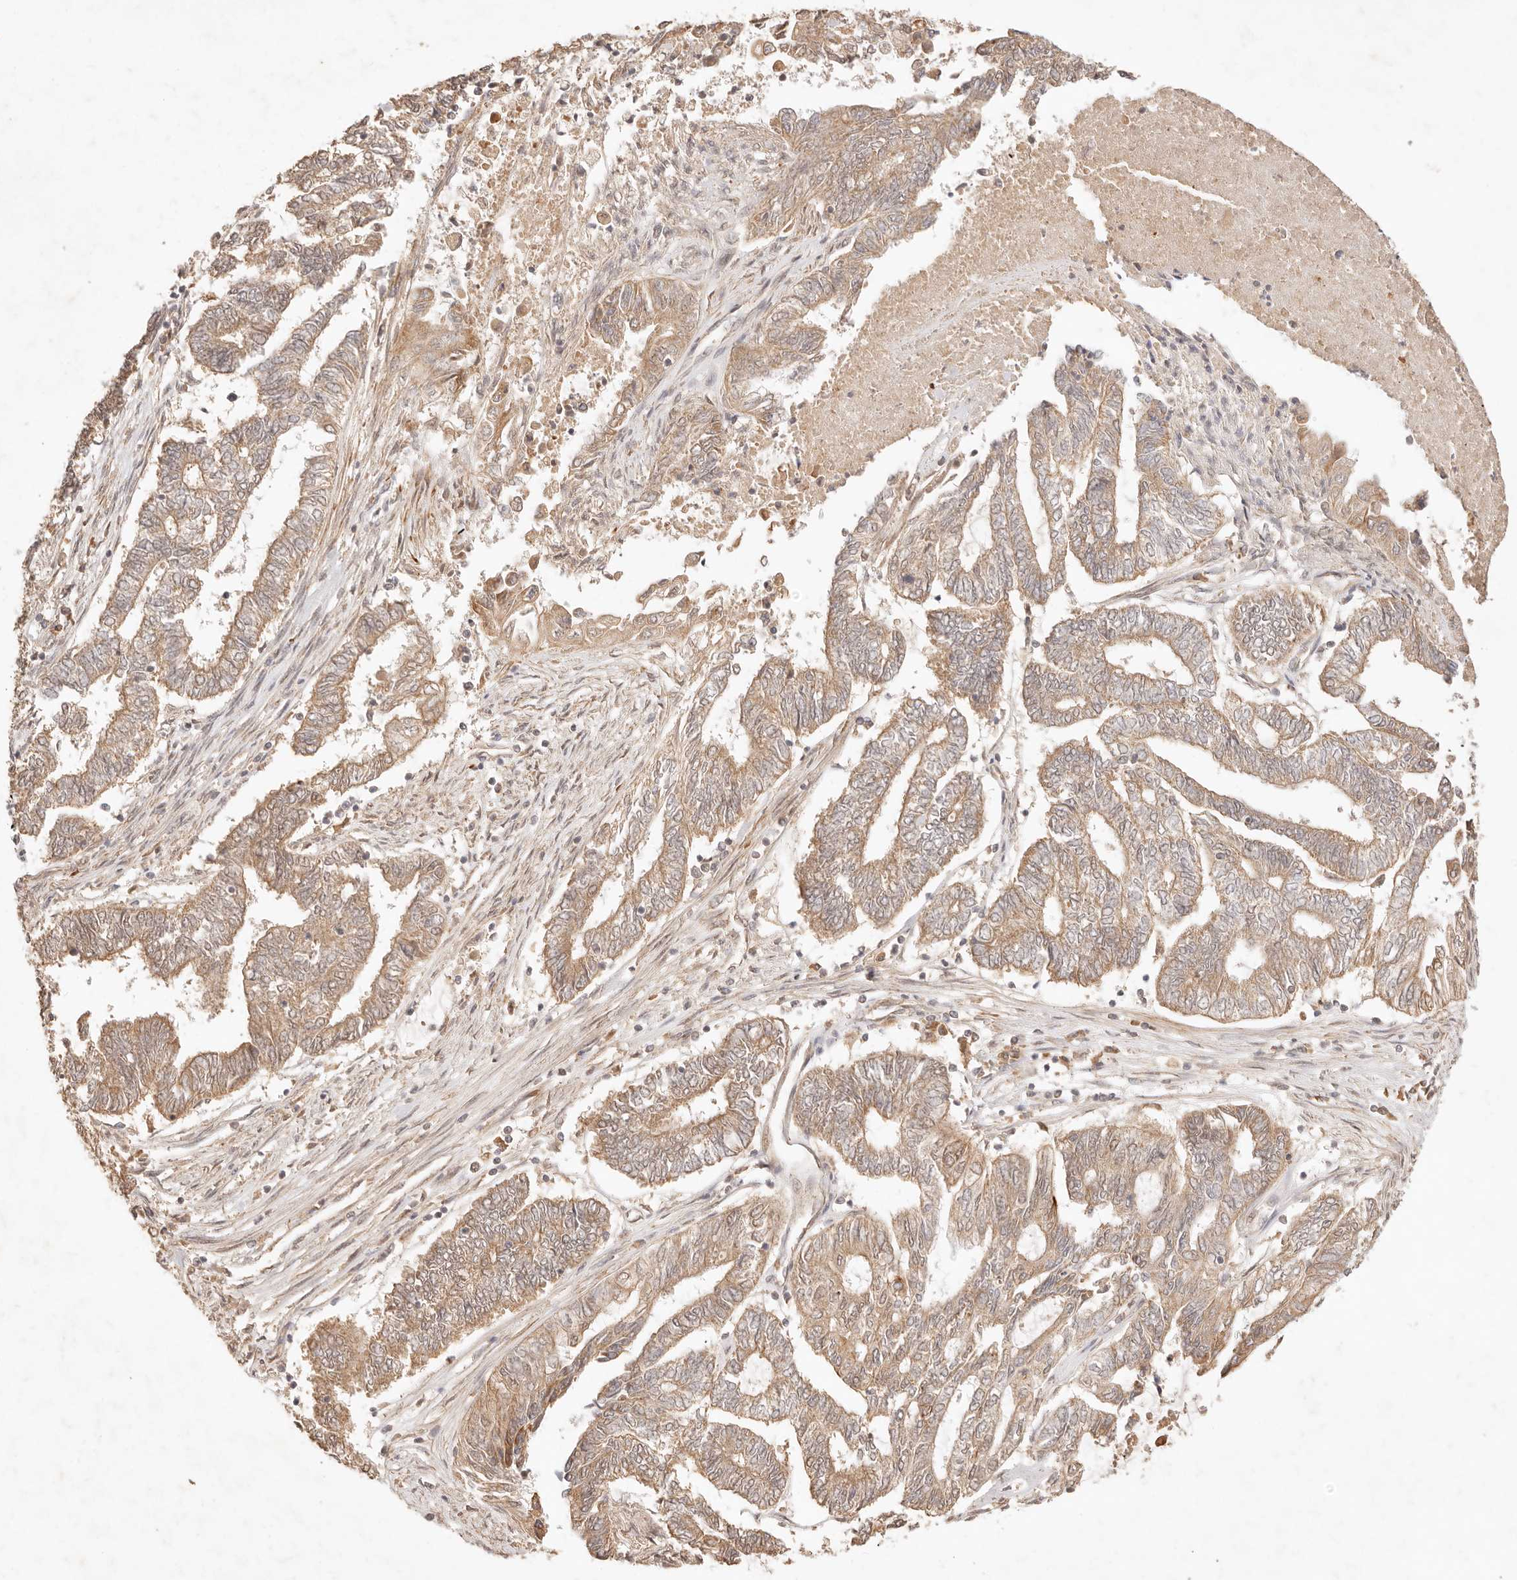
{"staining": {"intensity": "moderate", "quantity": ">75%", "location": "cytoplasmic/membranous"}, "tissue": "endometrial cancer", "cell_type": "Tumor cells", "image_type": "cancer", "snomed": [{"axis": "morphology", "description": "Adenocarcinoma, NOS"}, {"axis": "topography", "description": "Uterus"}, {"axis": "topography", "description": "Endometrium"}], "caption": "A brown stain highlights moderate cytoplasmic/membranous expression of a protein in endometrial adenocarcinoma tumor cells. (Brightfield microscopy of DAB IHC at high magnification).", "gene": "TRIM11", "patient": {"sex": "female", "age": 70}}